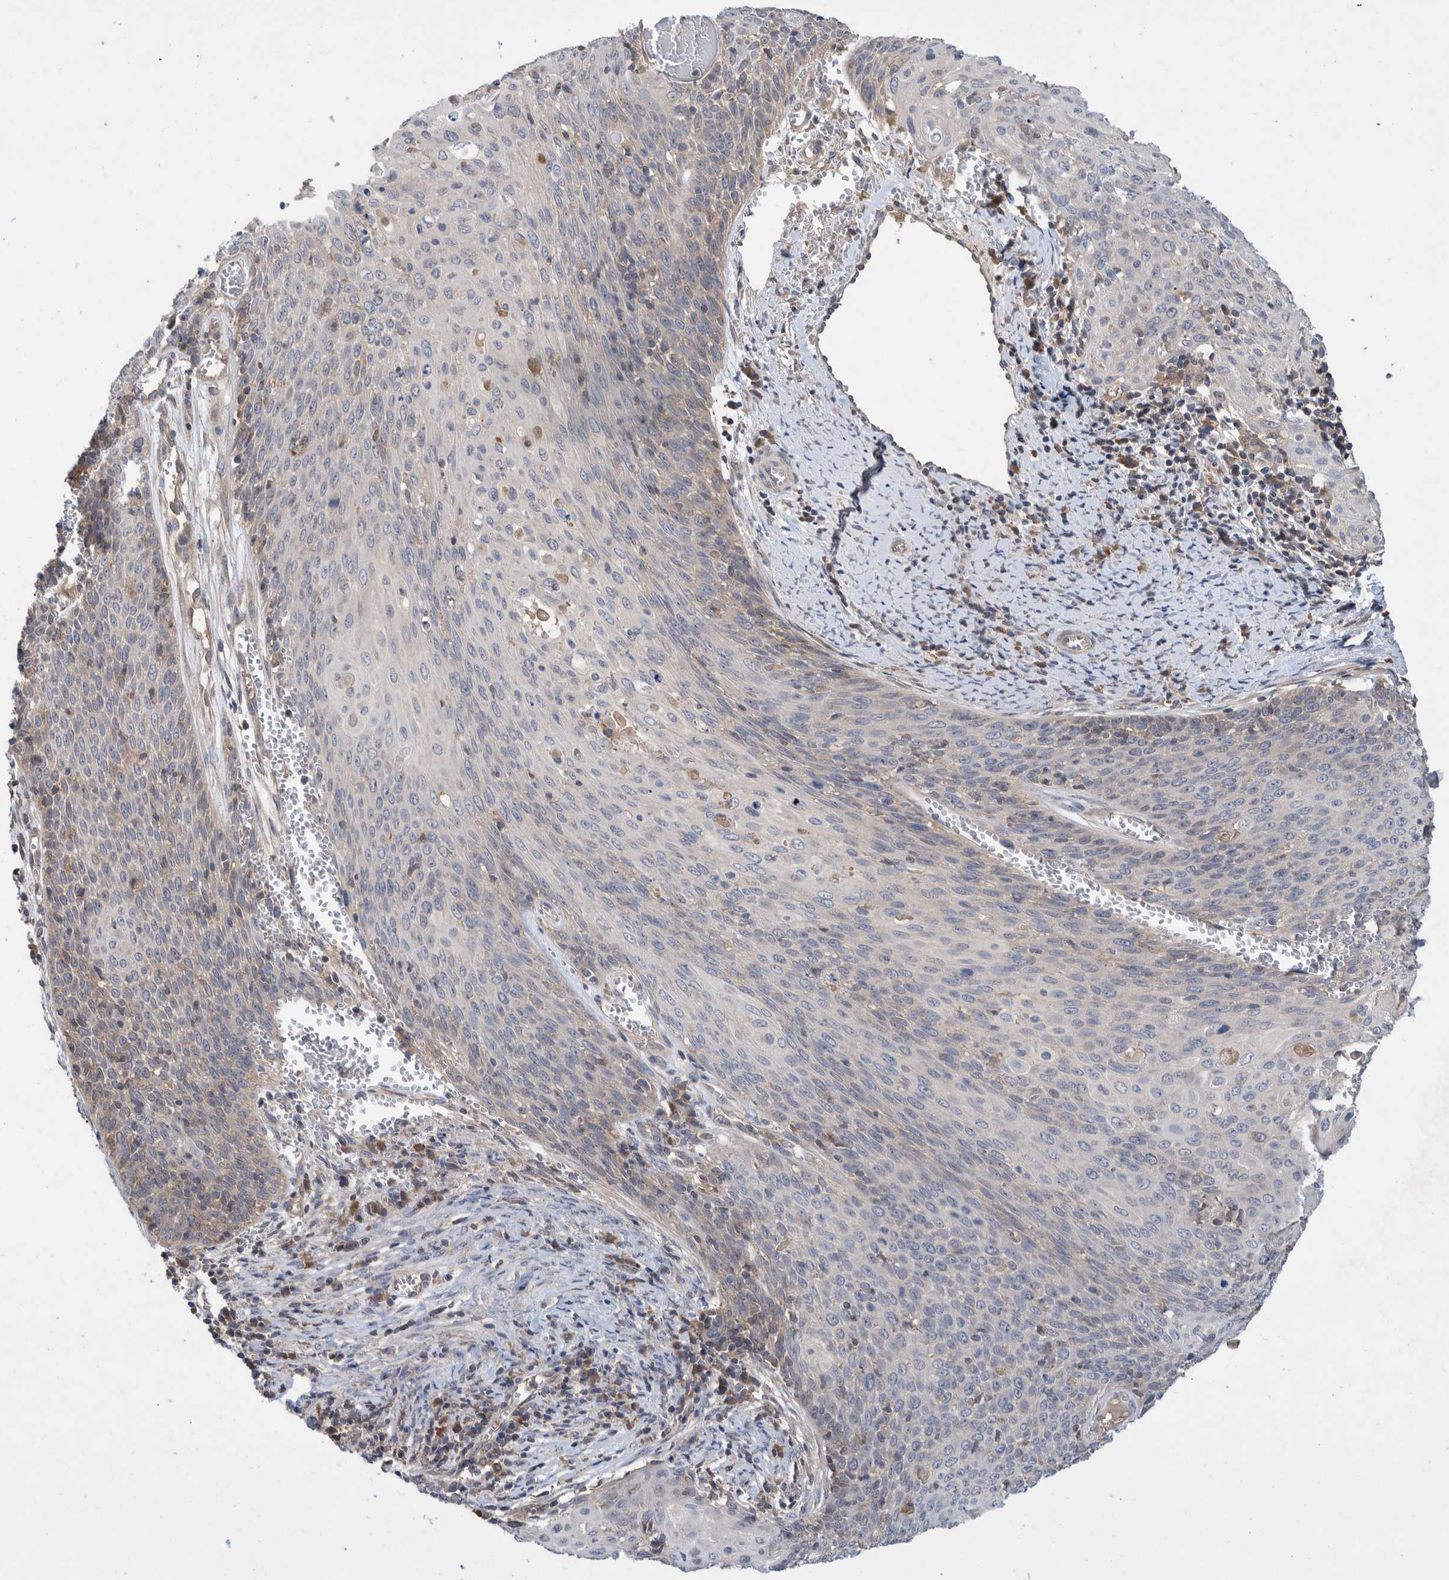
{"staining": {"intensity": "negative", "quantity": "none", "location": "none"}, "tissue": "cervical cancer", "cell_type": "Tumor cells", "image_type": "cancer", "snomed": [{"axis": "morphology", "description": "Squamous cell carcinoma, NOS"}, {"axis": "topography", "description": "Cervix"}], "caption": "The photomicrograph exhibits no significant positivity in tumor cells of squamous cell carcinoma (cervical).", "gene": "PLPBP", "patient": {"sex": "female", "age": 39}}